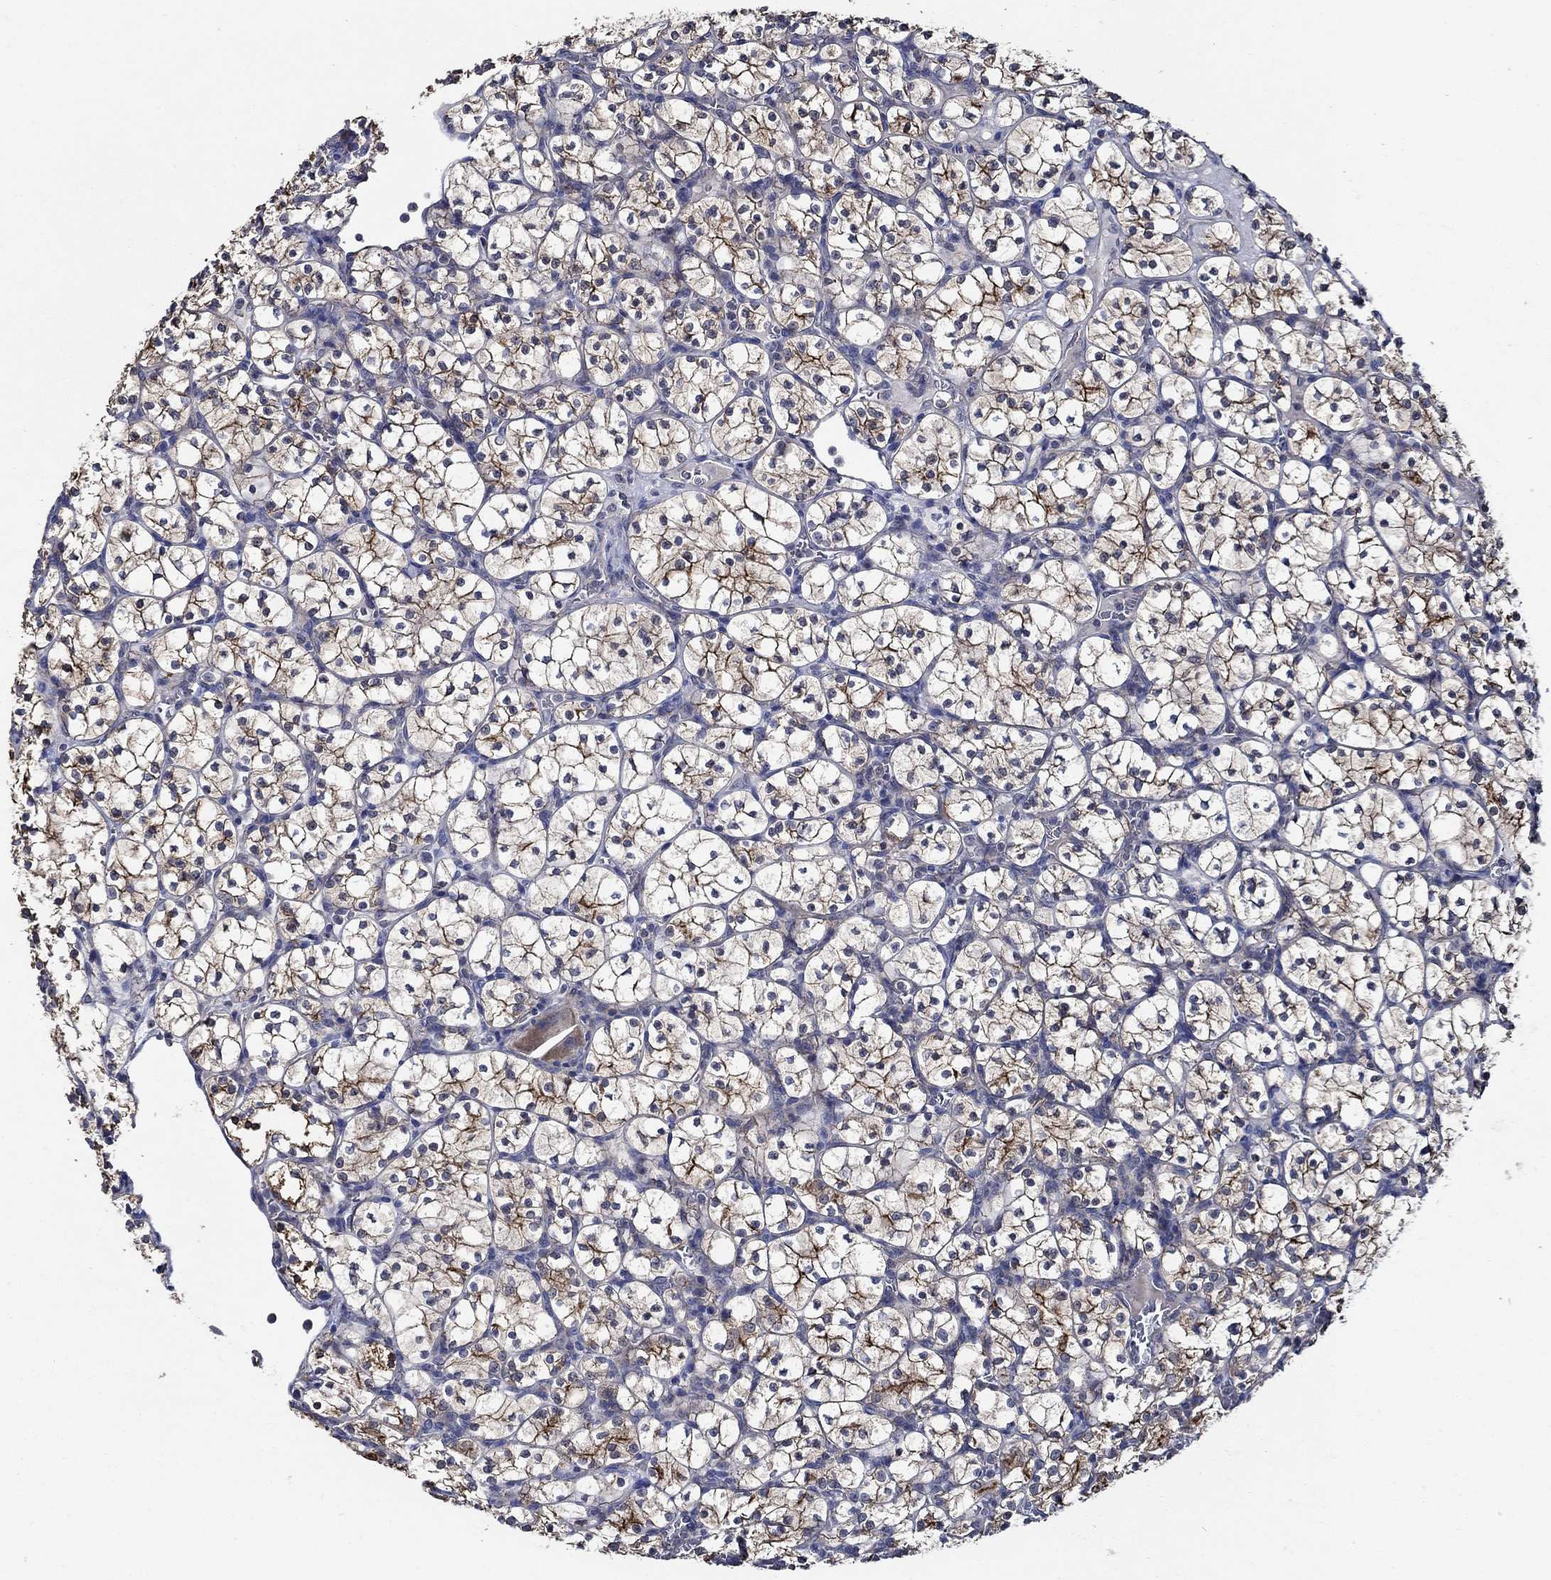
{"staining": {"intensity": "strong", "quantity": "25%-75%", "location": "cytoplasmic/membranous"}, "tissue": "renal cancer", "cell_type": "Tumor cells", "image_type": "cancer", "snomed": [{"axis": "morphology", "description": "Adenocarcinoma, NOS"}, {"axis": "topography", "description": "Kidney"}], "caption": "Renal cancer stained with IHC exhibits strong cytoplasmic/membranous positivity in about 25%-75% of tumor cells.", "gene": "WDR53", "patient": {"sex": "female", "age": 89}}